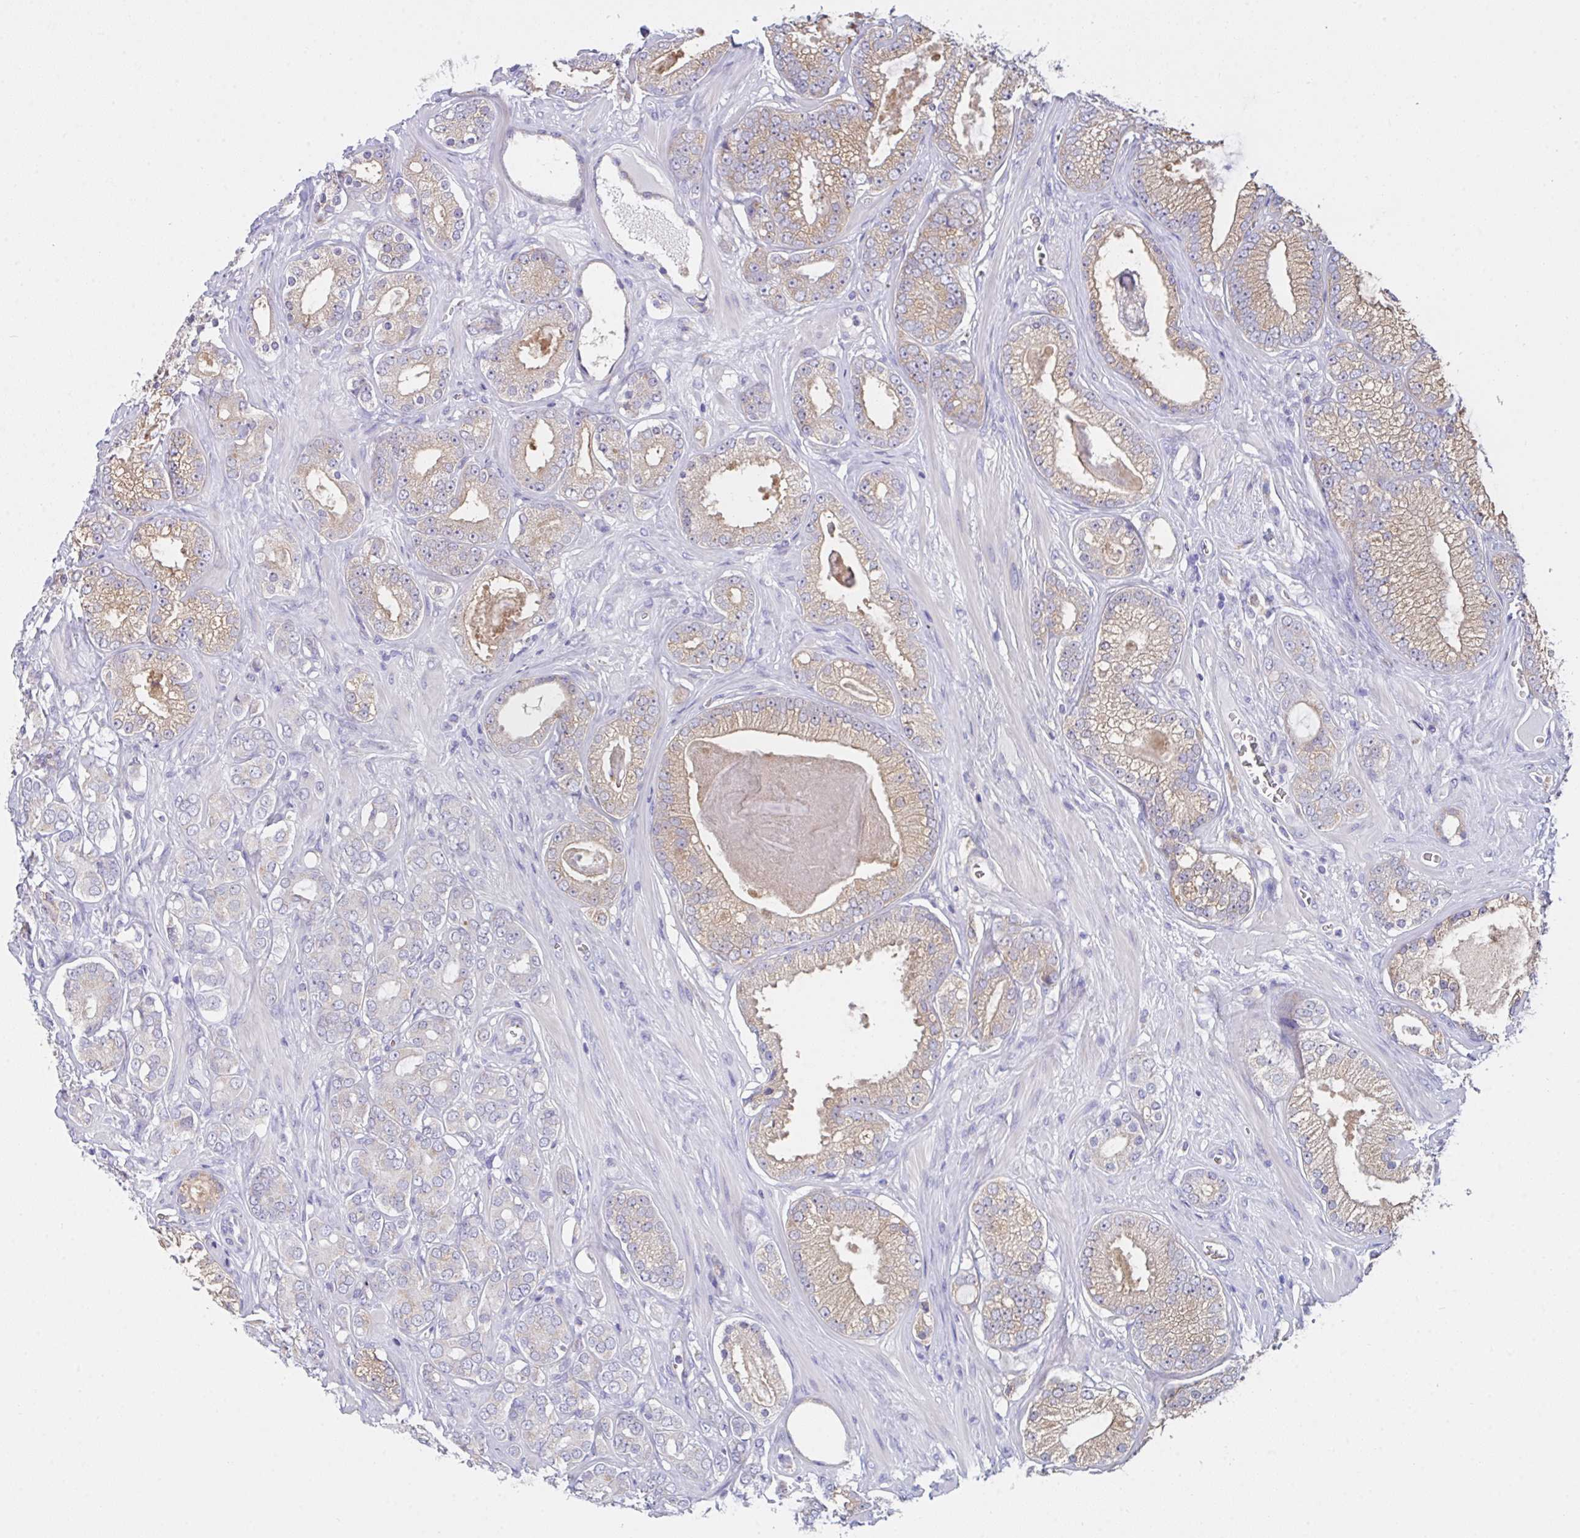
{"staining": {"intensity": "weak", "quantity": "25%-75%", "location": "cytoplasmic/membranous"}, "tissue": "prostate cancer", "cell_type": "Tumor cells", "image_type": "cancer", "snomed": [{"axis": "morphology", "description": "Adenocarcinoma, High grade"}, {"axis": "topography", "description": "Prostate"}], "caption": "DAB (3,3'-diaminobenzidine) immunohistochemical staining of prostate cancer displays weak cytoplasmic/membranous protein positivity in approximately 25%-75% of tumor cells.", "gene": "TFAP2C", "patient": {"sex": "male", "age": 66}}